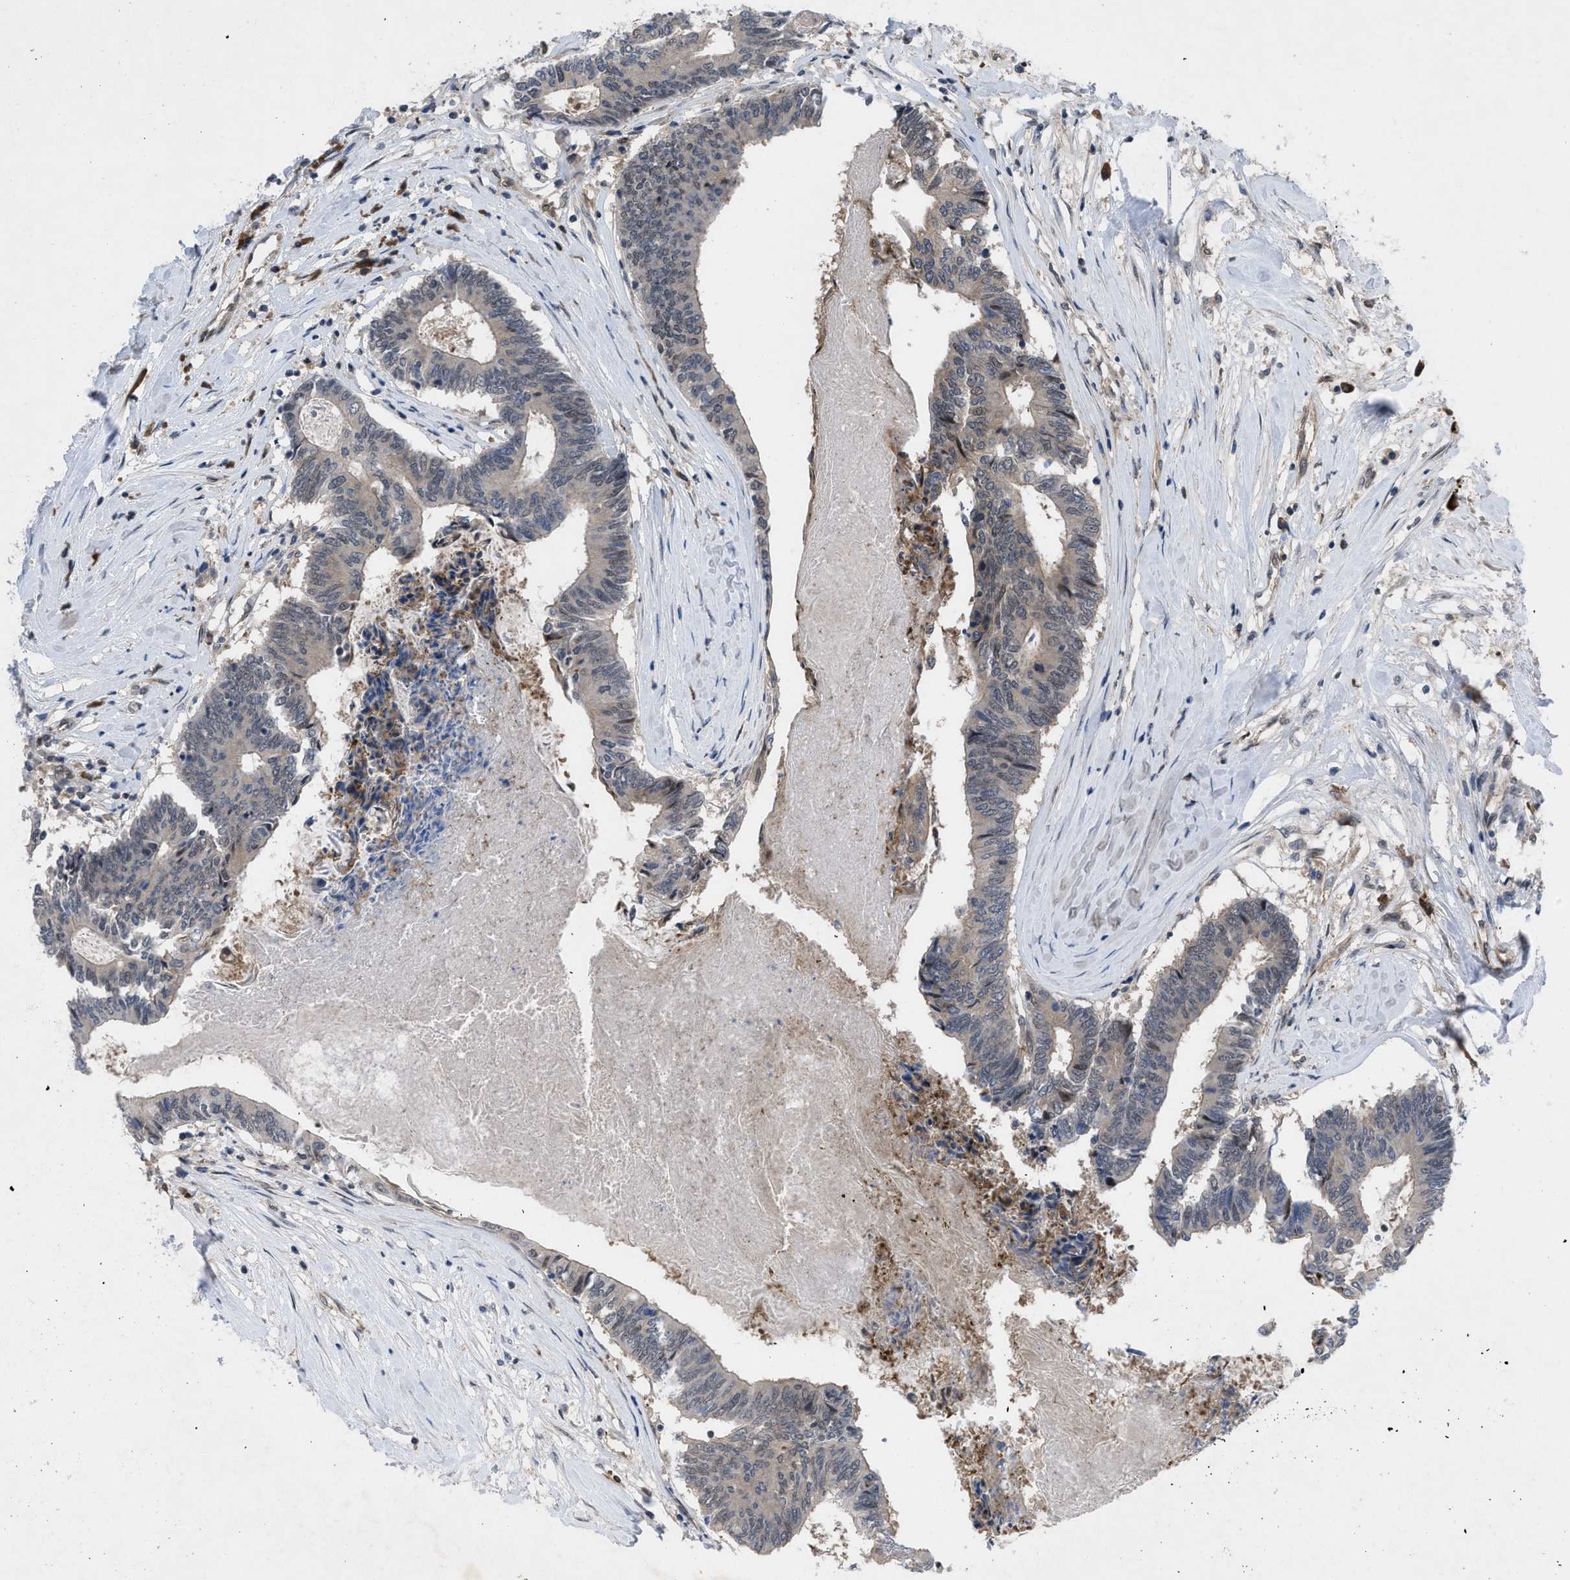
{"staining": {"intensity": "negative", "quantity": "none", "location": "none"}, "tissue": "colorectal cancer", "cell_type": "Tumor cells", "image_type": "cancer", "snomed": [{"axis": "morphology", "description": "Adenocarcinoma, NOS"}, {"axis": "topography", "description": "Rectum"}], "caption": "DAB (3,3'-diaminobenzidine) immunohistochemical staining of human colorectal cancer (adenocarcinoma) displays no significant staining in tumor cells.", "gene": "IL17RE", "patient": {"sex": "male", "age": 63}}